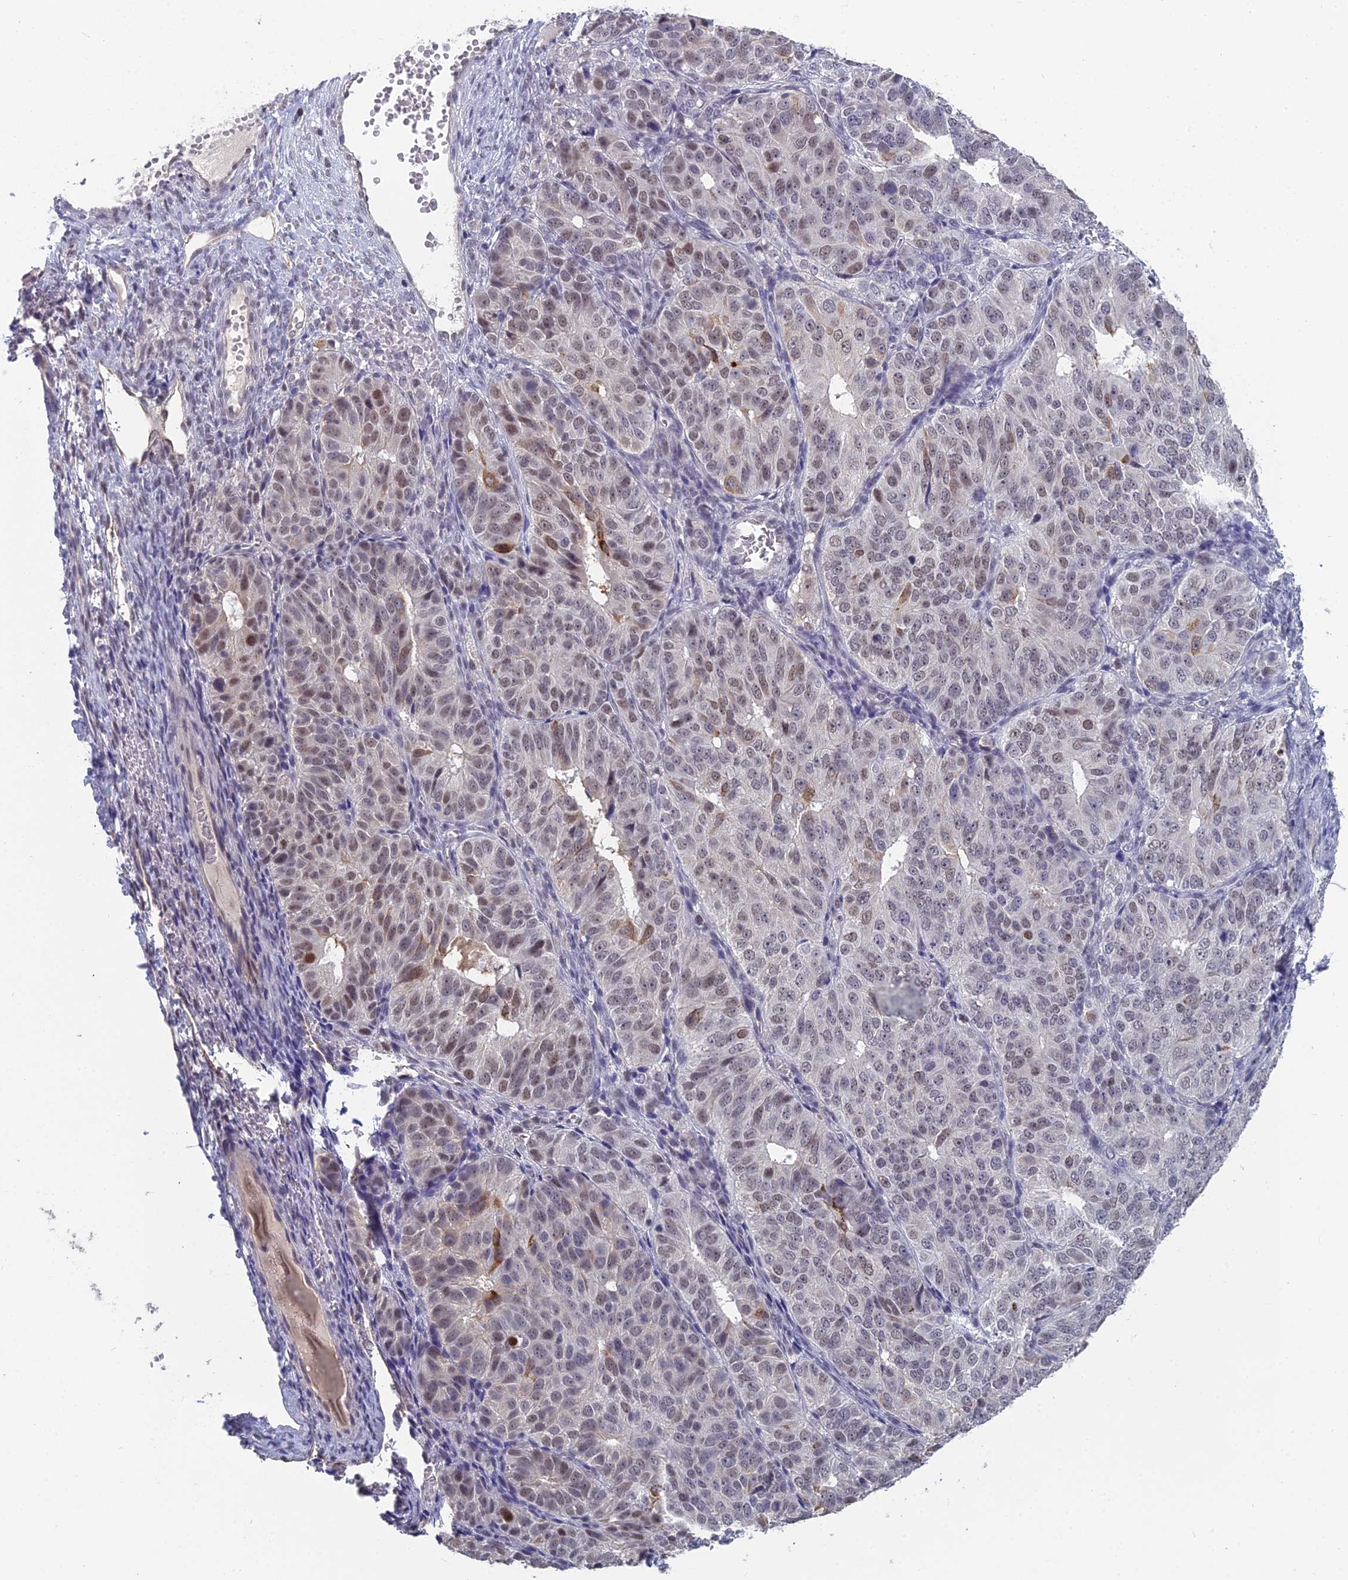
{"staining": {"intensity": "moderate", "quantity": "<25%", "location": "cytoplasmic/membranous,nuclear"}, "tissue": "ovarian cancer", "cell_type": "Tumor cells", "image_type": "cancer", "snomed": [{"axis": "morphology", "description": "Carcinoma, endometroid"}, {"axis": "topography", "description": "Ovary"}], "caption": "Brown immunohistochemical staining in human ovarian cancer (endometroid carcinoma) demonstrates moderate cytoplasmic/membranous and nuclear expression in about <25% of tumor cells.", "gene": "MT-CO3", "patient": {"sex": "female", "age": 51}}